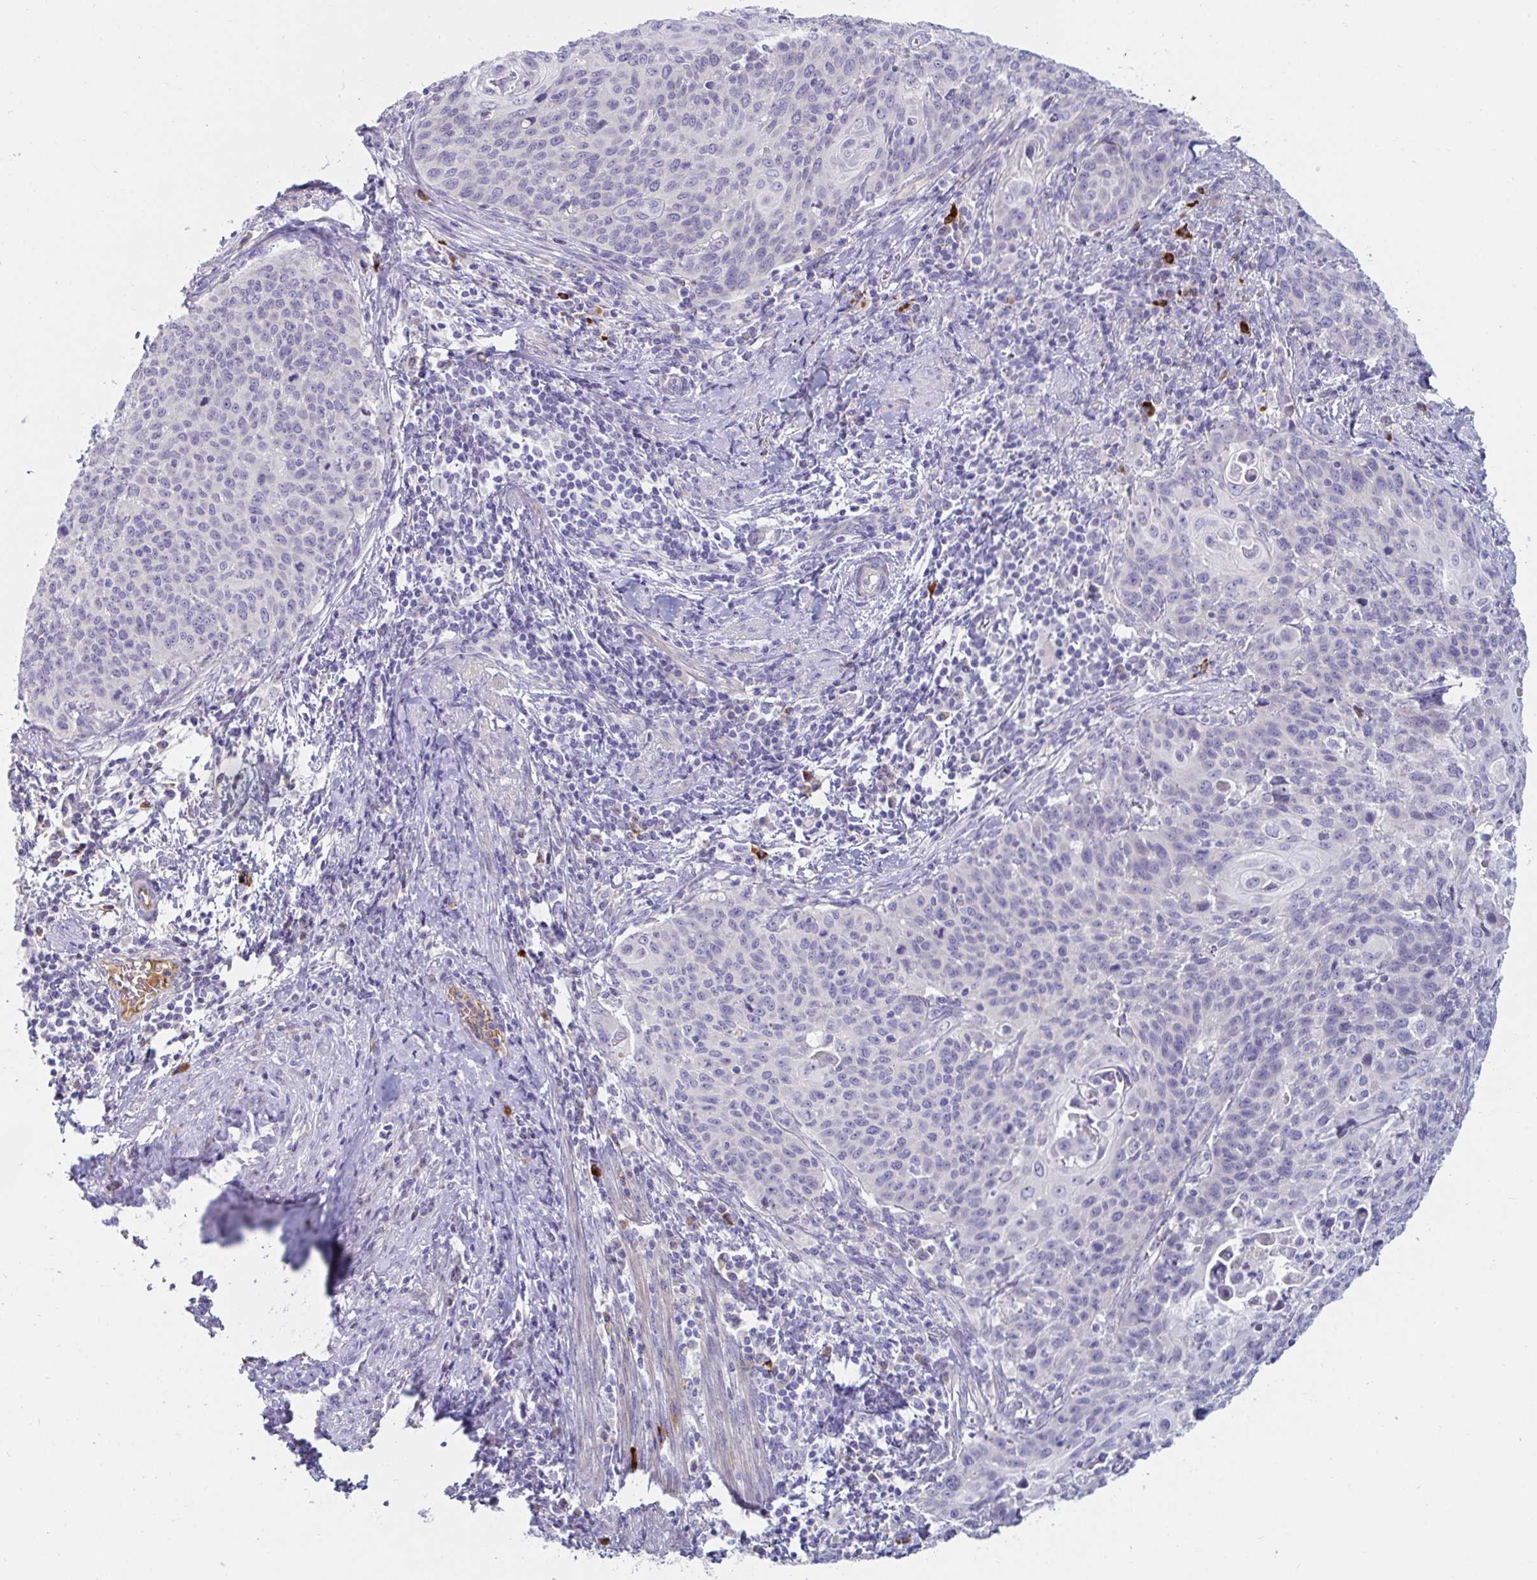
{"staining": {"intensity": "negative", "quantity": "none", "location": "none"}, "tissue": "cervical cancer", "cell_type": "Tumor cells", "image_type": "cancer", "snomed": [{"axis": "morphology", "description": "Squamous cell carcinoma, NOS"}, {"axis": "topography", "description": "Cervix"}], "caption": "Image shows no protein staining in tumor cells of squamous cell carcinoma (cervical) tissue.", "gene": "C4orf17", "patient": {"sex": "female", "age": 65}}